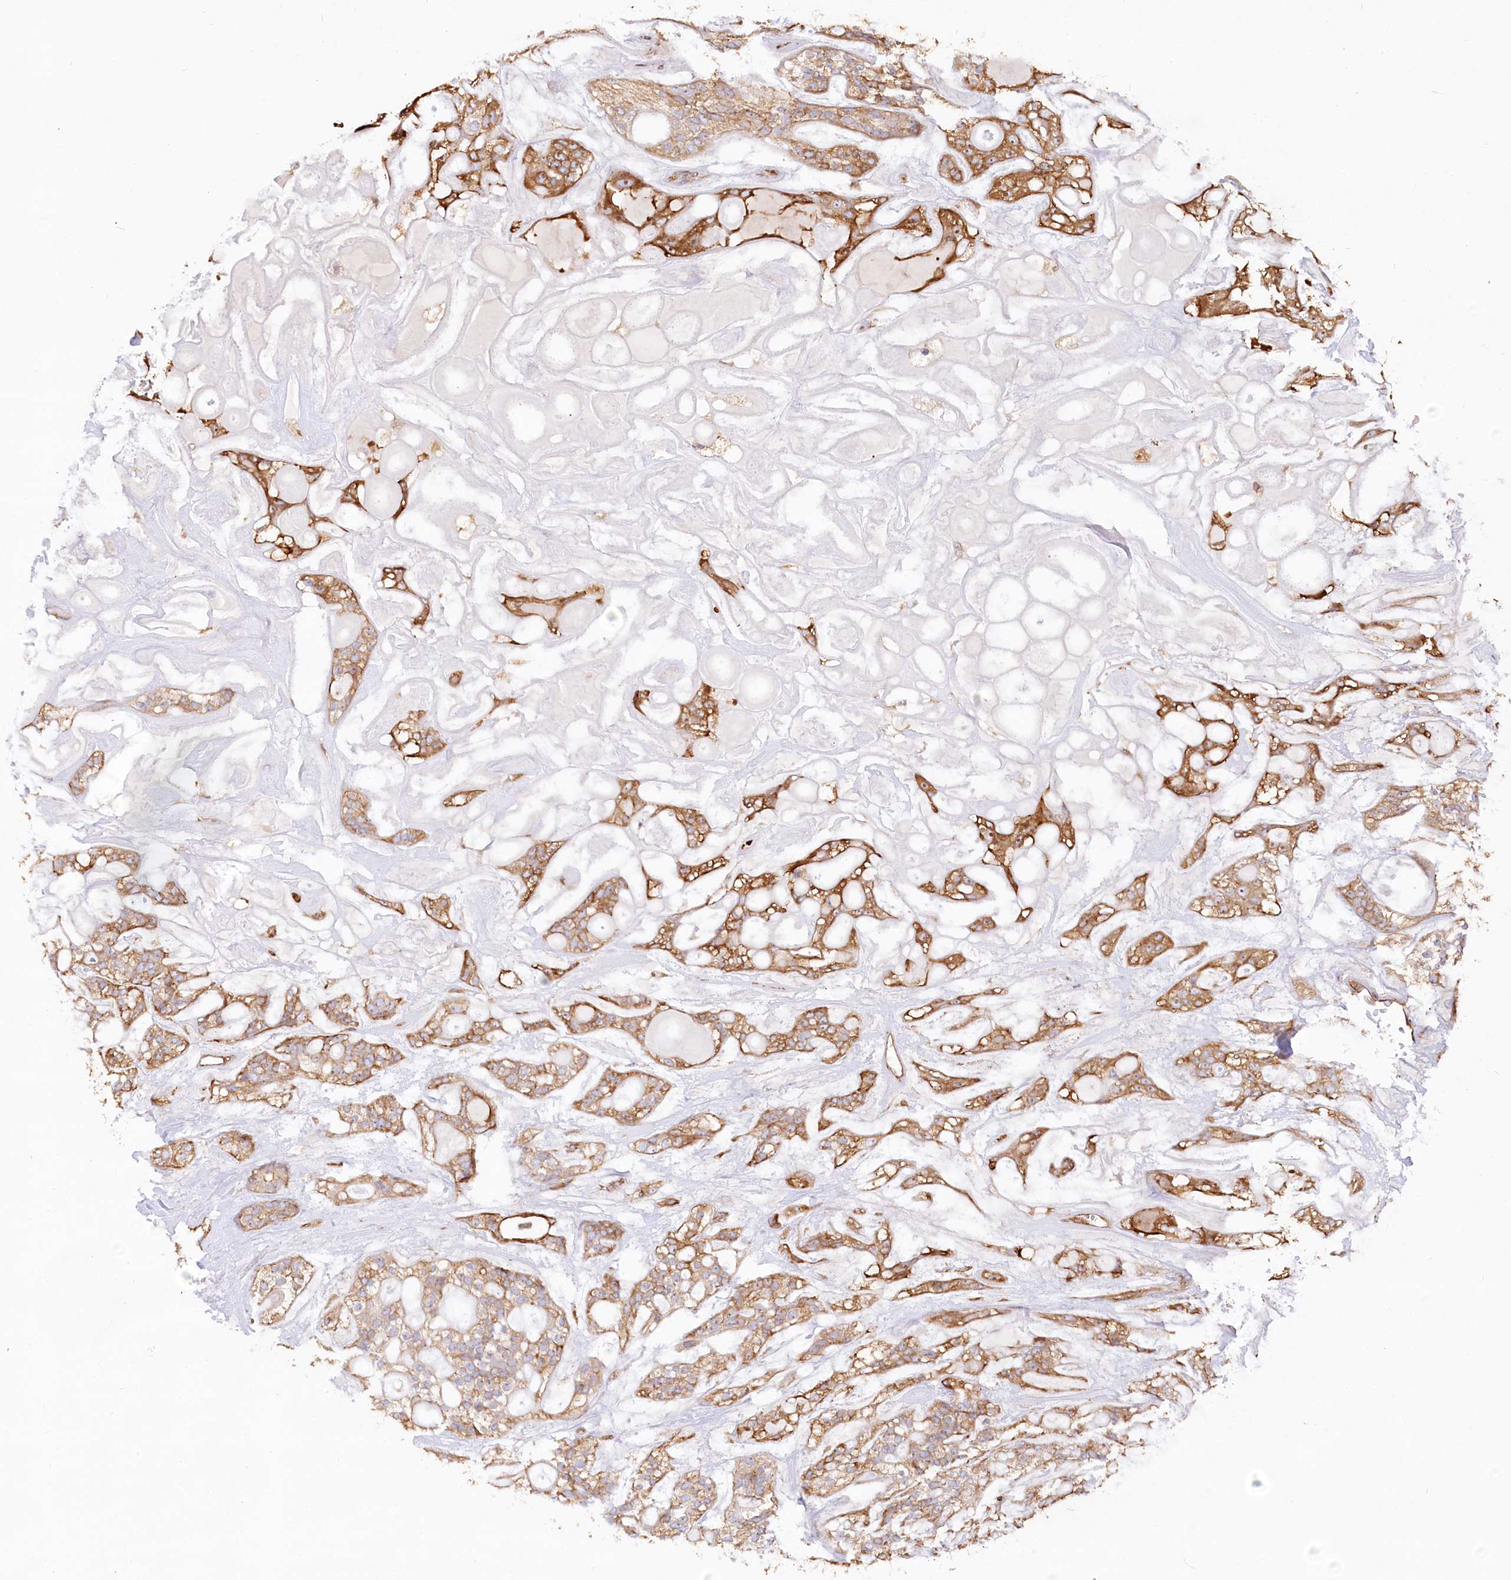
{"staining": {"intensity": "moderate", "quantity": ">75%", "location": "cytoplasmic/membranous"}, "tissue": "head and neck cancer", "cell_type": "Tumor cells", "image_type": "cancer", "snomed": [{"axis": "morphology", "description": "Adenocarcinoma, NOS"}, {"axis": "topography", "description": "Head-Neck"}], "caption": "Brown immunohistochemical staining in human head and neck cancer exhibits moderate cytoplasmic/membranous expression in approximately >75% of tumor cells.", "gene": "WDR36", "patient": {"sex": "male", "age": 66}}